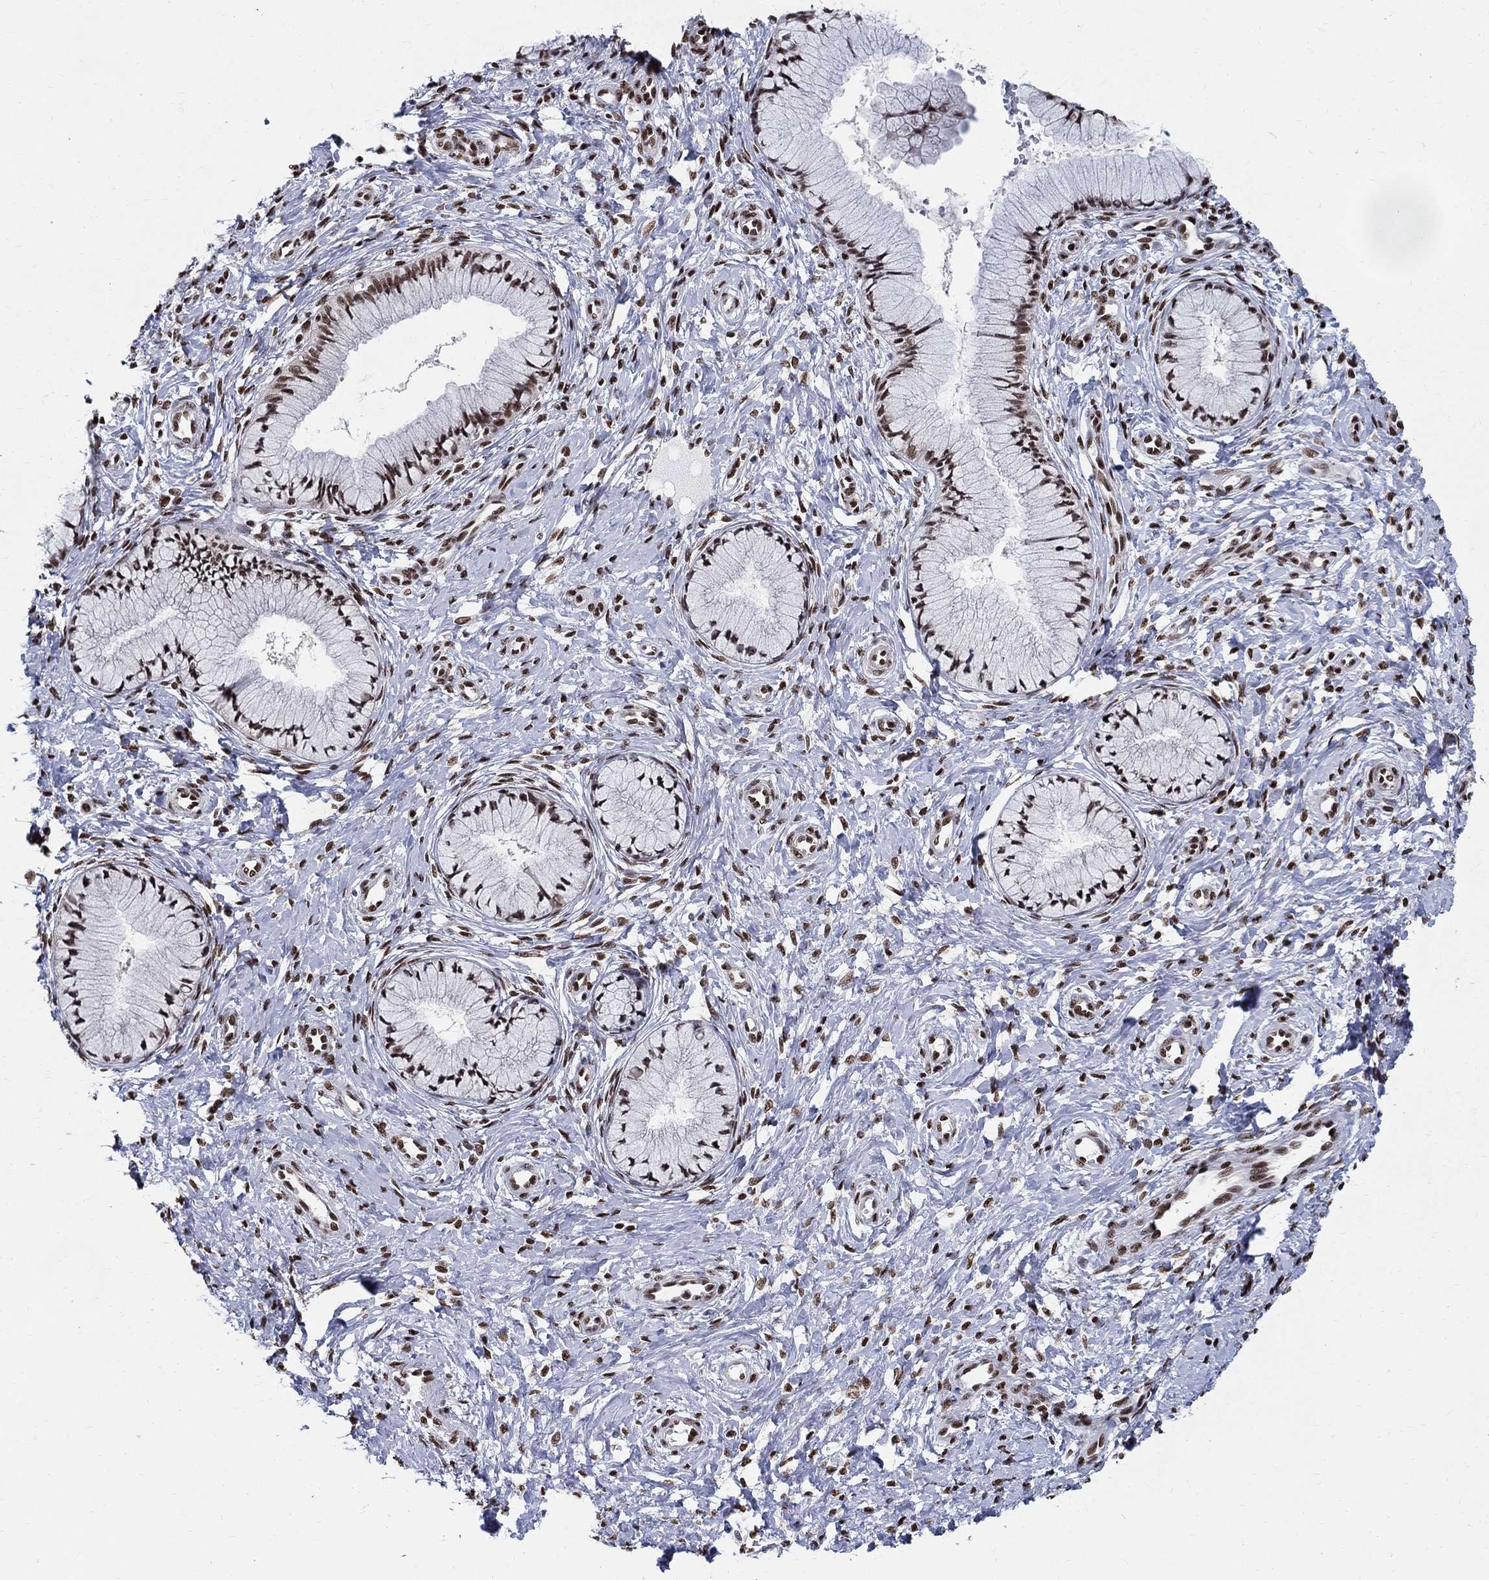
{"staining": {"intensity": "moderate", "quantity": "25%-75%", "location": "nuclear"}, "tissue": "cervix", "cell_type": "Glandular cells", "image_type": "normal", "snomed": [{"axis": "morphology", "description": "Normal tissue, NOS"}, {"axis": "topography", "description": "Cervix"}], "caption": "Glandular cells reveal medium levels of moderate nuclear expression in about 25%-75% of cells in benign cervix. (DAB = brown stain, brightfield microscopy at high magnification).", "gene": "FBXO16", "patient": {"sex": "female", "age": 37}}